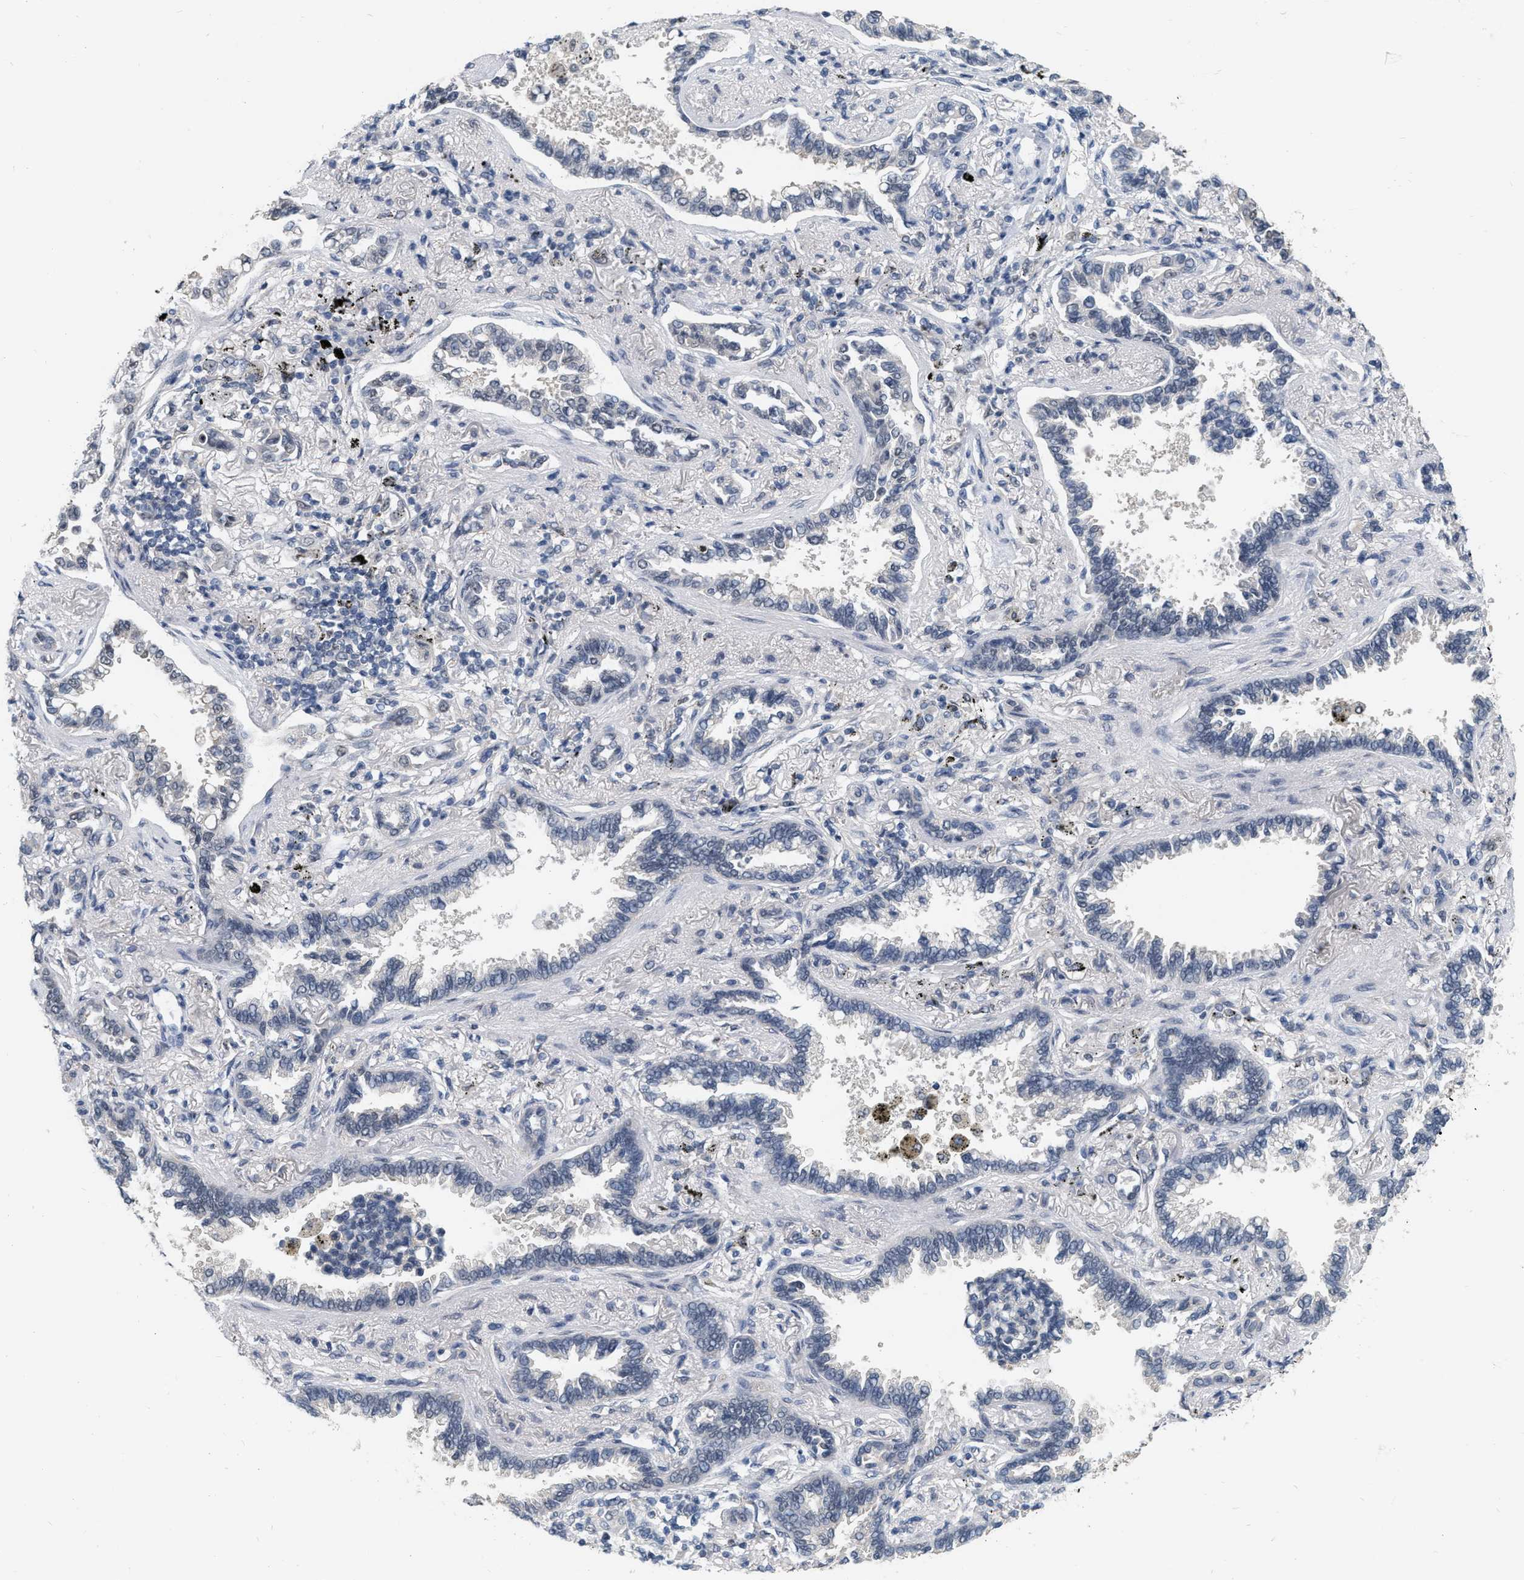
{"staining": {"intensity": "negative", "quantity": "none", "location": "none"}, "tissue": "lung cancer", "cell_type": "Tumor cells", "image_type": "cancer", "snomed": [{"axis": "morphology", "description": "Normal tissue, NOS"}, {"axis": "morphology", "description": "Adenocarcinoma, NOS"}, {"axis": "topography", "description": "Lung"}], "caption": "Adenocarcinoma (lung) was stained to show a protein in brown. There is no significant expression in tumor cells. Brightfield microscopy of IHC stained with DAB (brown) and hematoxylin (blue), captured at high magnification.", "gene": "RUVBL1", "patient": {"sex": "male", "age": 59}}